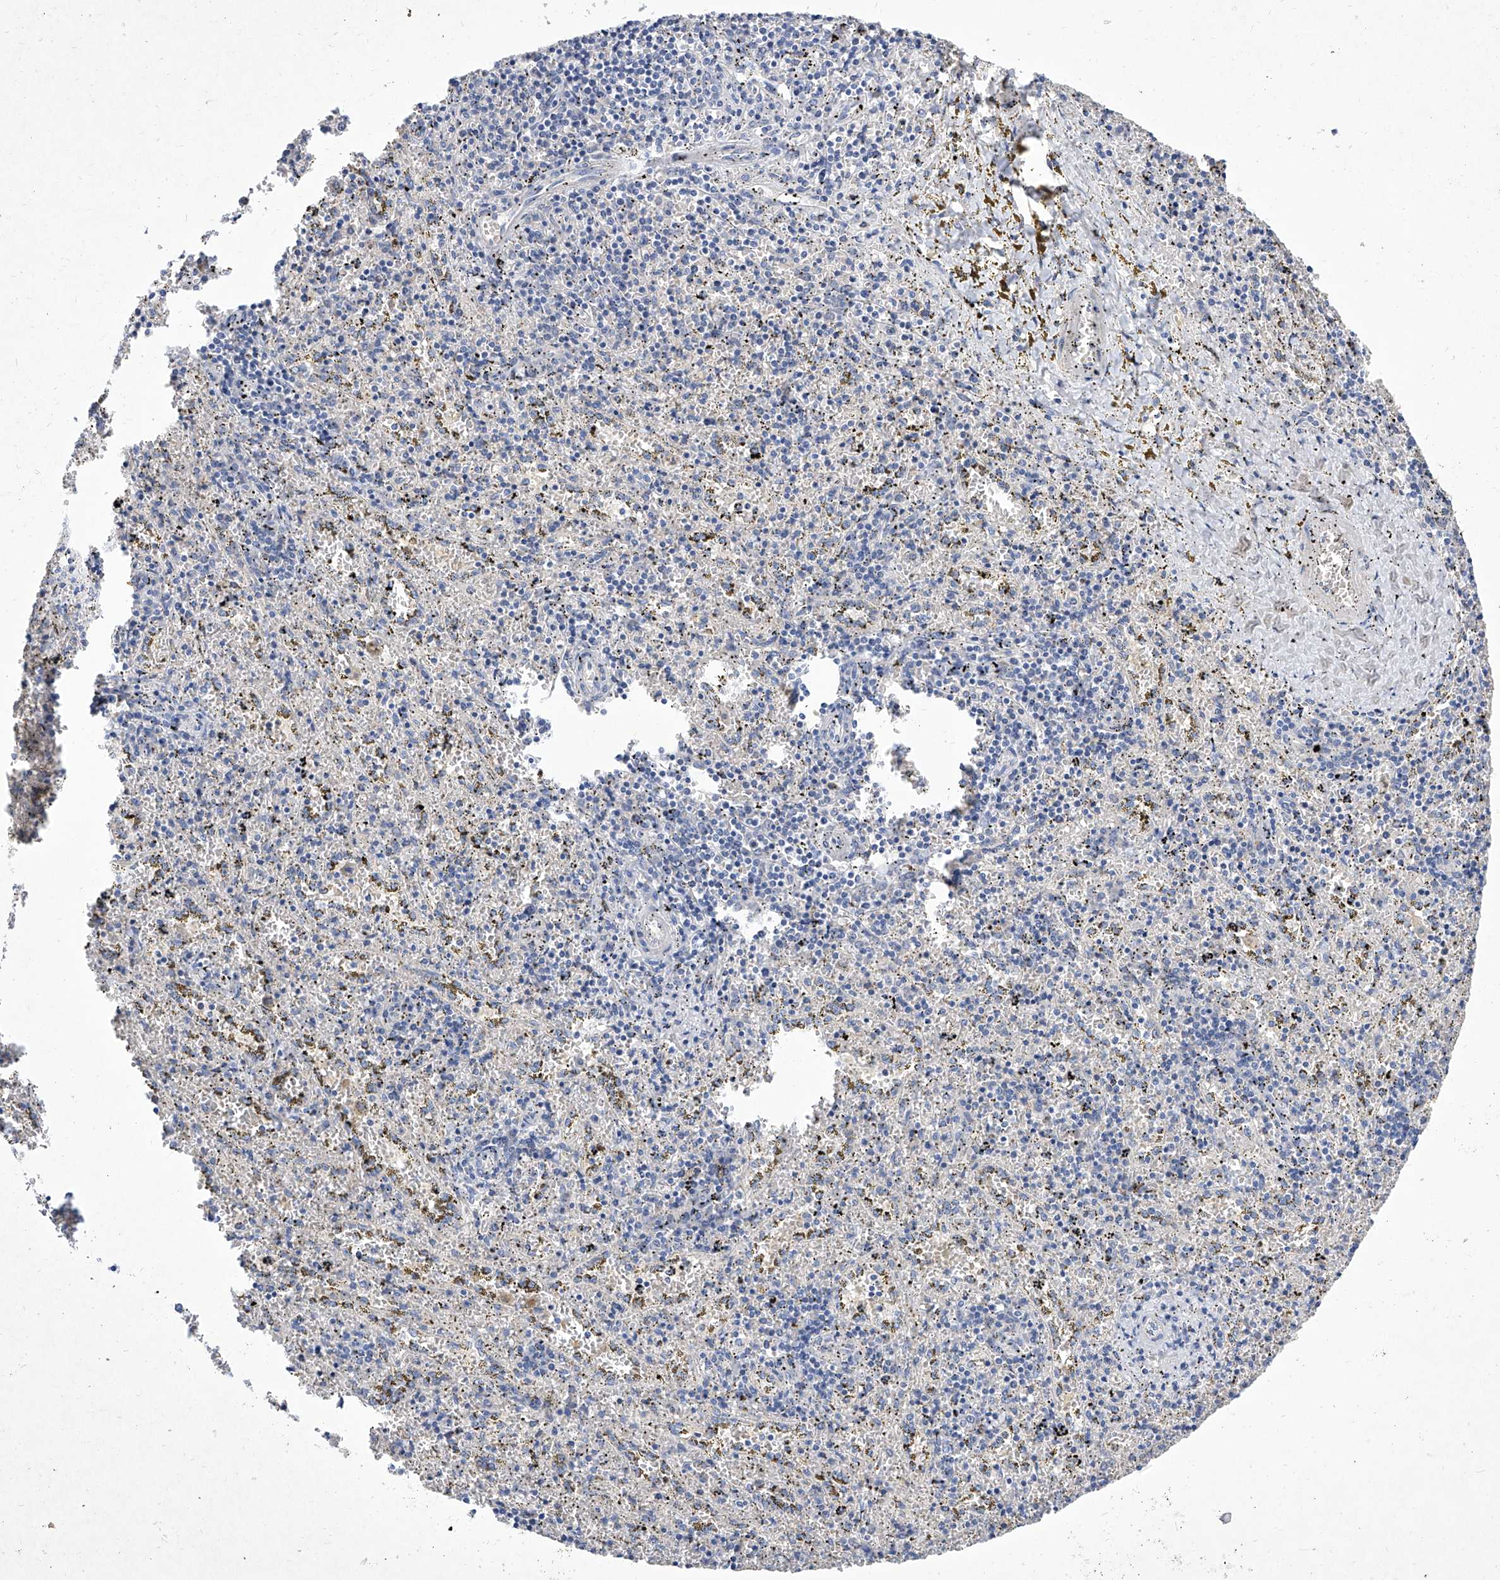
{"staining": {"intensity": "negative", "quantity": "none", "location": "none"}, "tissue": "spleen", "cell_type": "Cells in red pulp", "image_type": "normal", "snomed": [{"axis": "morphology", "description": "Normal tissue, NOS"}, {"axis": "topography", "description": "Spleen"}], "caption": "High power microscopy micrograph of an IHC image of benign spleen, revealing no significant expression in cells in red pulp.", "gene": "IFNL2", "patient": {"sex": "male", "age": 11}}